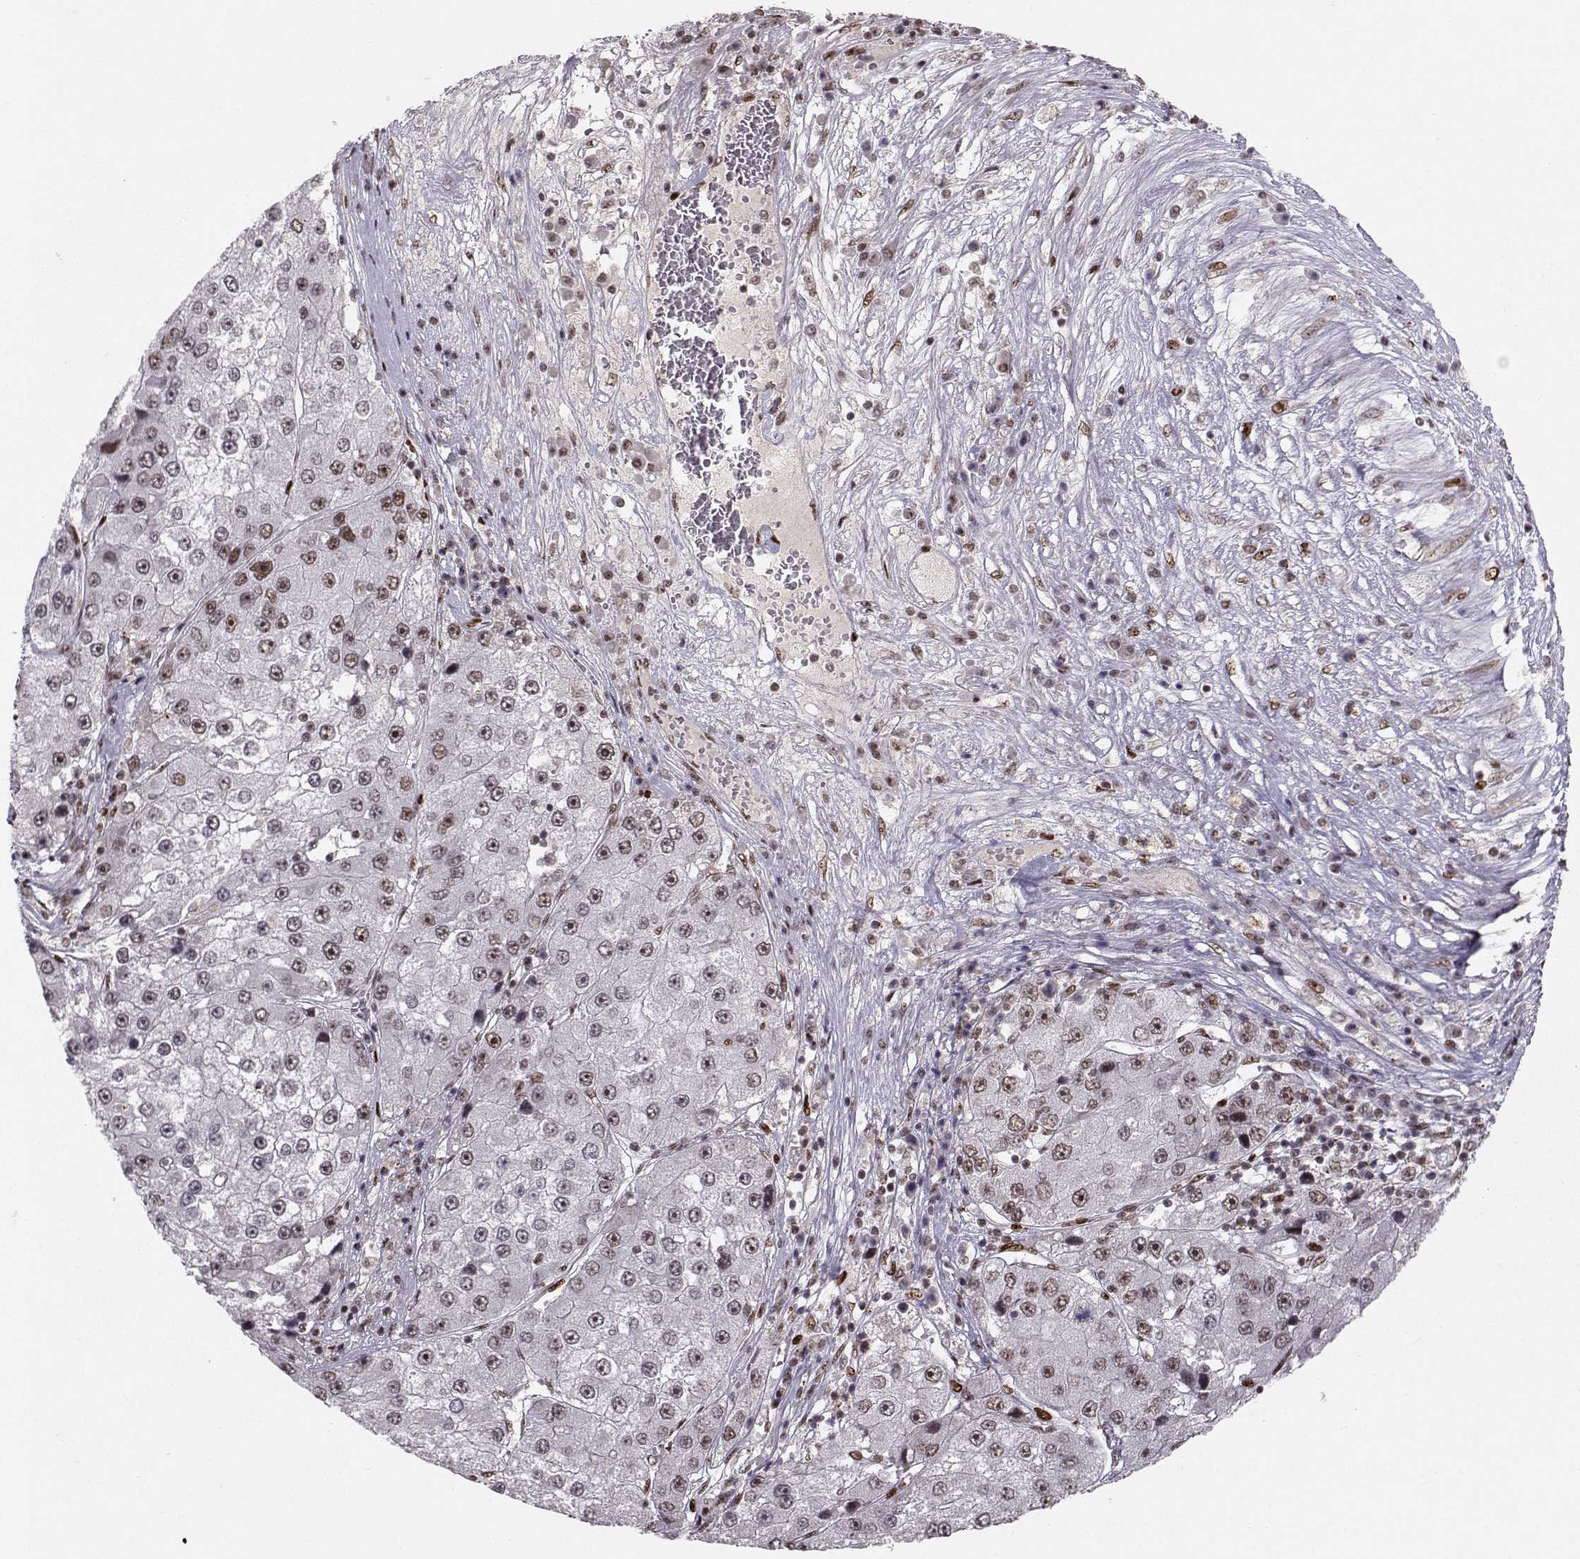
{"staining": {"intensity": "moderate", "quantity": "25%-75%", "location": "nuclear"}, "tissue": "liver cancer", "cell_type": "Tumor cells", "image_type": "cancer", "snomed": [{"axis": "morphology", "description": "Carcinoma, Hepatocellular, NOS"}, {"axis": "topography", "description": "Liver"}], "caption": "Immunohistochemistry (IHC) (DAB (3,3'-diaminobenzidine)) staining of human liver cancer (hepatocellular carcinoma) displays moderate nuclear protein positivity in approximately 25%-75% of tumor cells.", "gene": "SNAPC2", "patient": {"sex": "female", "age": 73}}